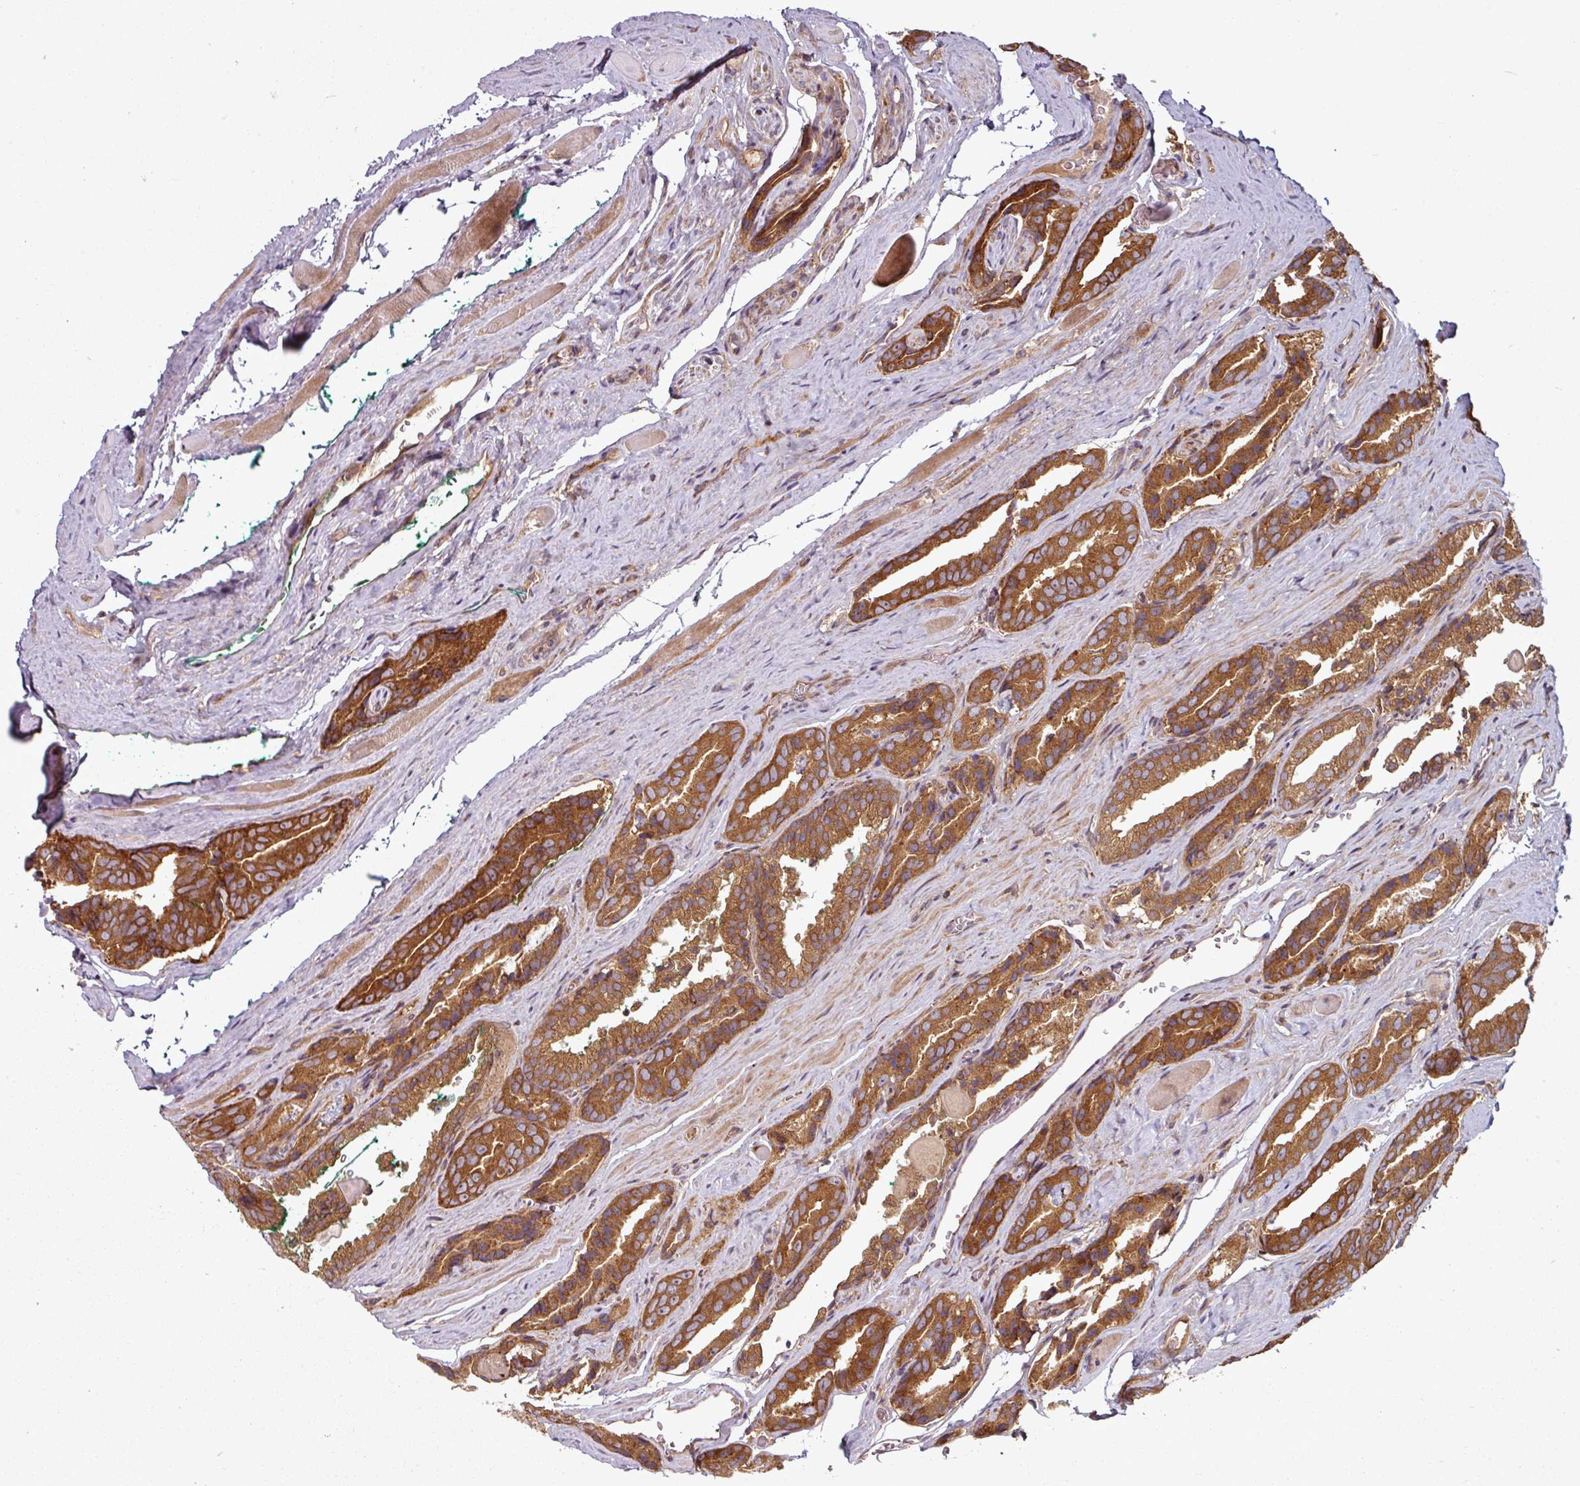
{"staining": {"intensity": "strong", "quantity": ">75%", "location": "cytoplasmic/membranous"}, "tissue": "prostate cancer", "cell_type": "Tumor cells", "image_type": "cancer", "snomed": [{"axis": "morphology", "description": "Adenocarcinoma, High grade"}, {"axis": "topography", "description": "Prostate"}], "caption": "Immunohistochemical staining of adenocarcinoma (high-grade) (prostate) reveals high levels of strong cytoplasmic/membranous staining in about >75% of tumor cells. (DAB = brown stain, brightfield microscopy at high magnification).", "gene": "RAB5A", "patient": {"sex": "male", "age": 72}}